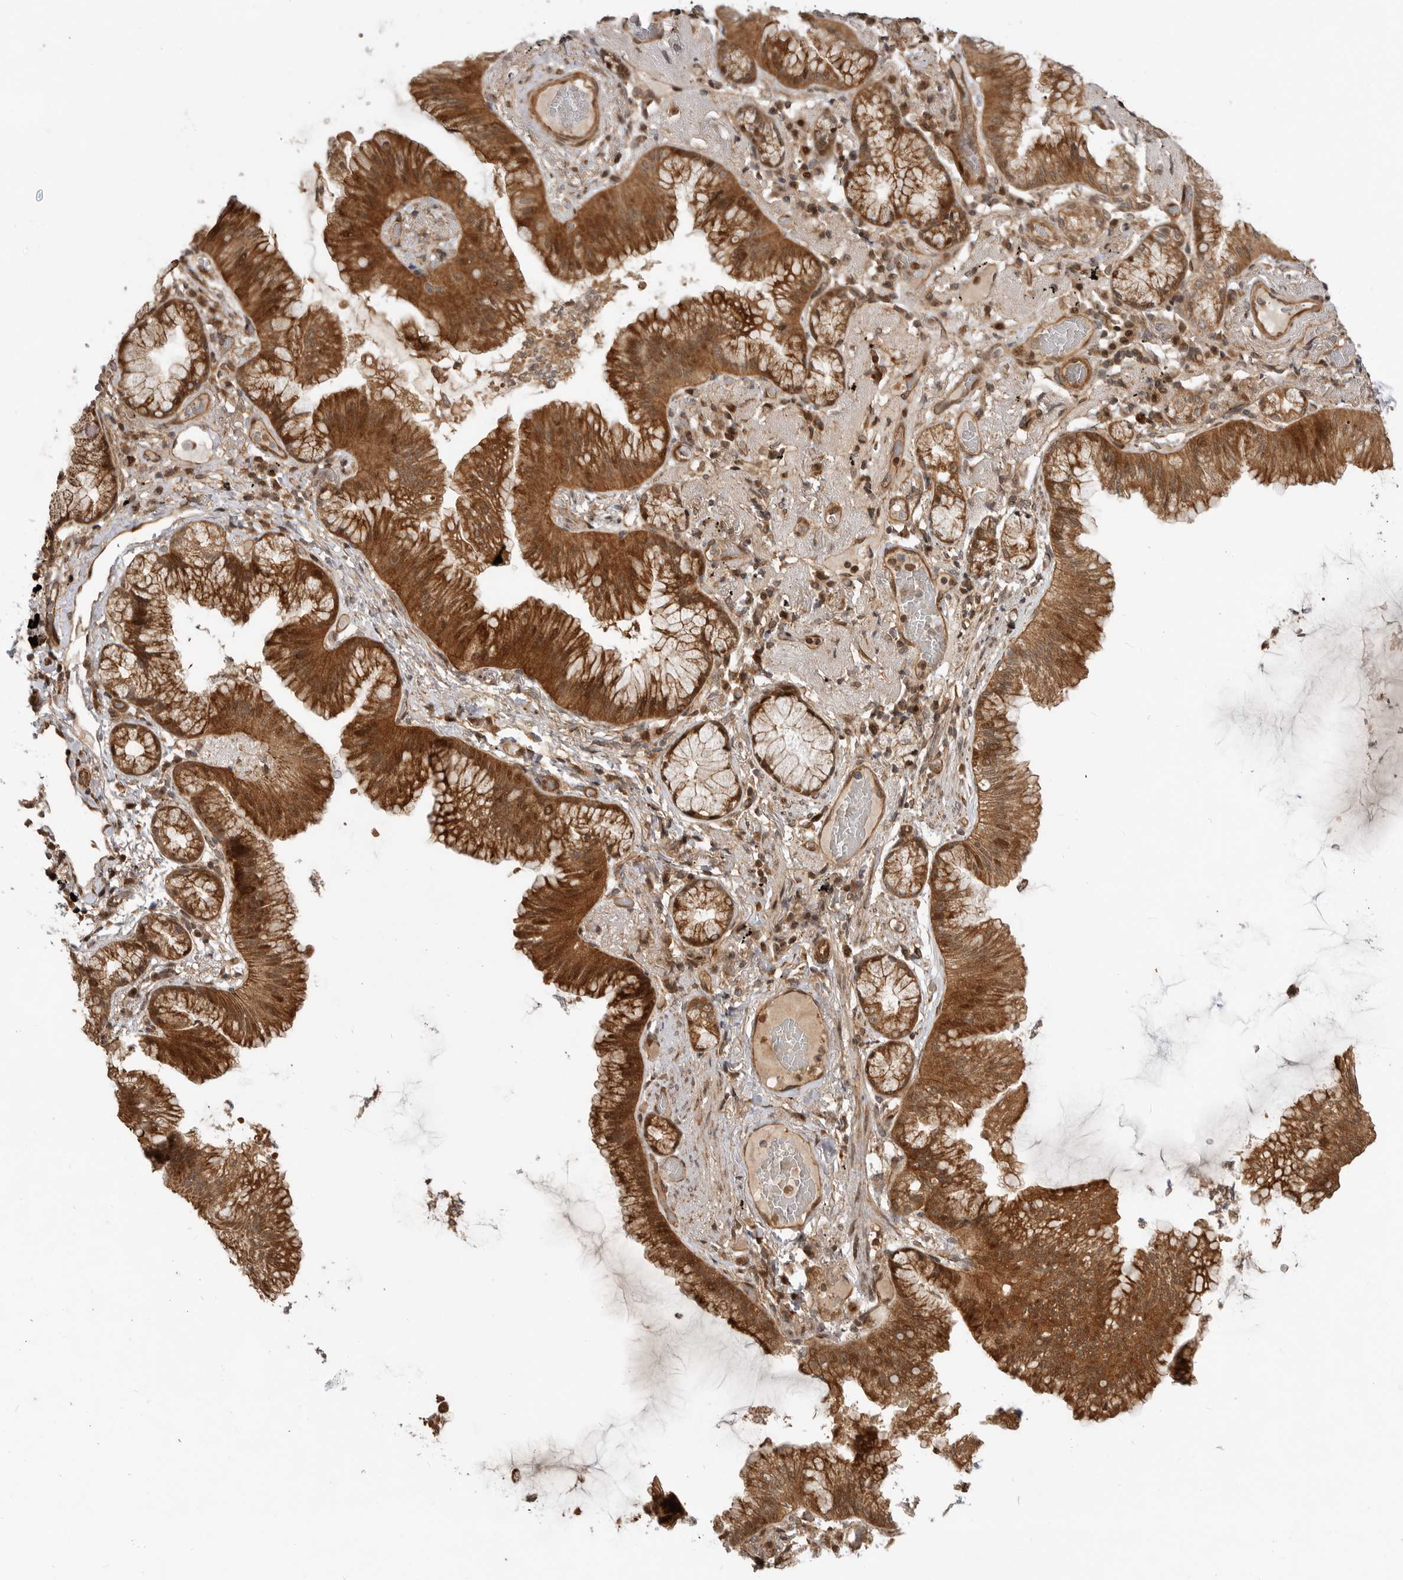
{"staining": {"intensity": "moderate", "quantity": ">75%", "location": "cytoplasmic/membranous,nuclear"}, "tissue": "lung cancer", "cell_type": "Tumor cells", "image_type": "cancer", "snomed": [{"axis": "morphology", "description": "Adenocarcinoma, NOS"}, {"axis": "topography", "description": "Lung"}], "caption": "Lung cancer (adenocarcinoma) stained with a protein marker exhibits moderate staining in tumor cells.", "gene": "ADPRS", "patient": {"sex": "female", "age": 70}}